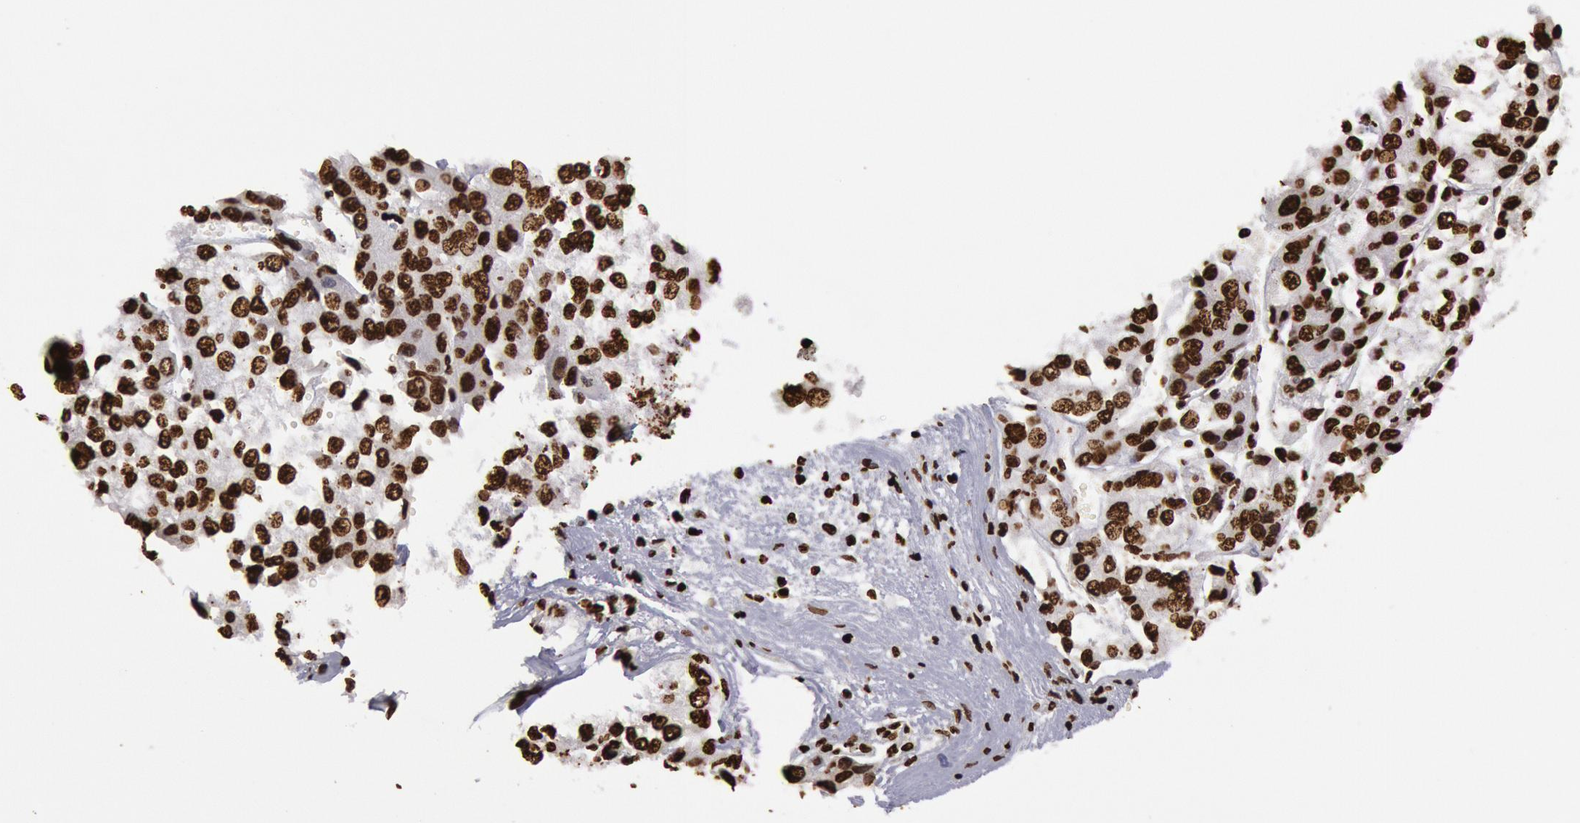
{"staining": {"intensity": "strong", "quantity": ">75%", "location": "nuclear"}, "tissue": "liver cancer", "cell_type": "Tumor cells", "image_type": "cancer", "snomed": [{"axis": "morphology", "description": "Carcinoma, Hepatocellular, NOS"}, {"axis": "topography", "description": "Liver"}], "caption": "Brown immunohistochemical staining in liver cancer demonstrates strong nuclear staining in about >75% of tumor cells.", "gene": "H3-4", "patient": {"sex": "female", "age": 66}}